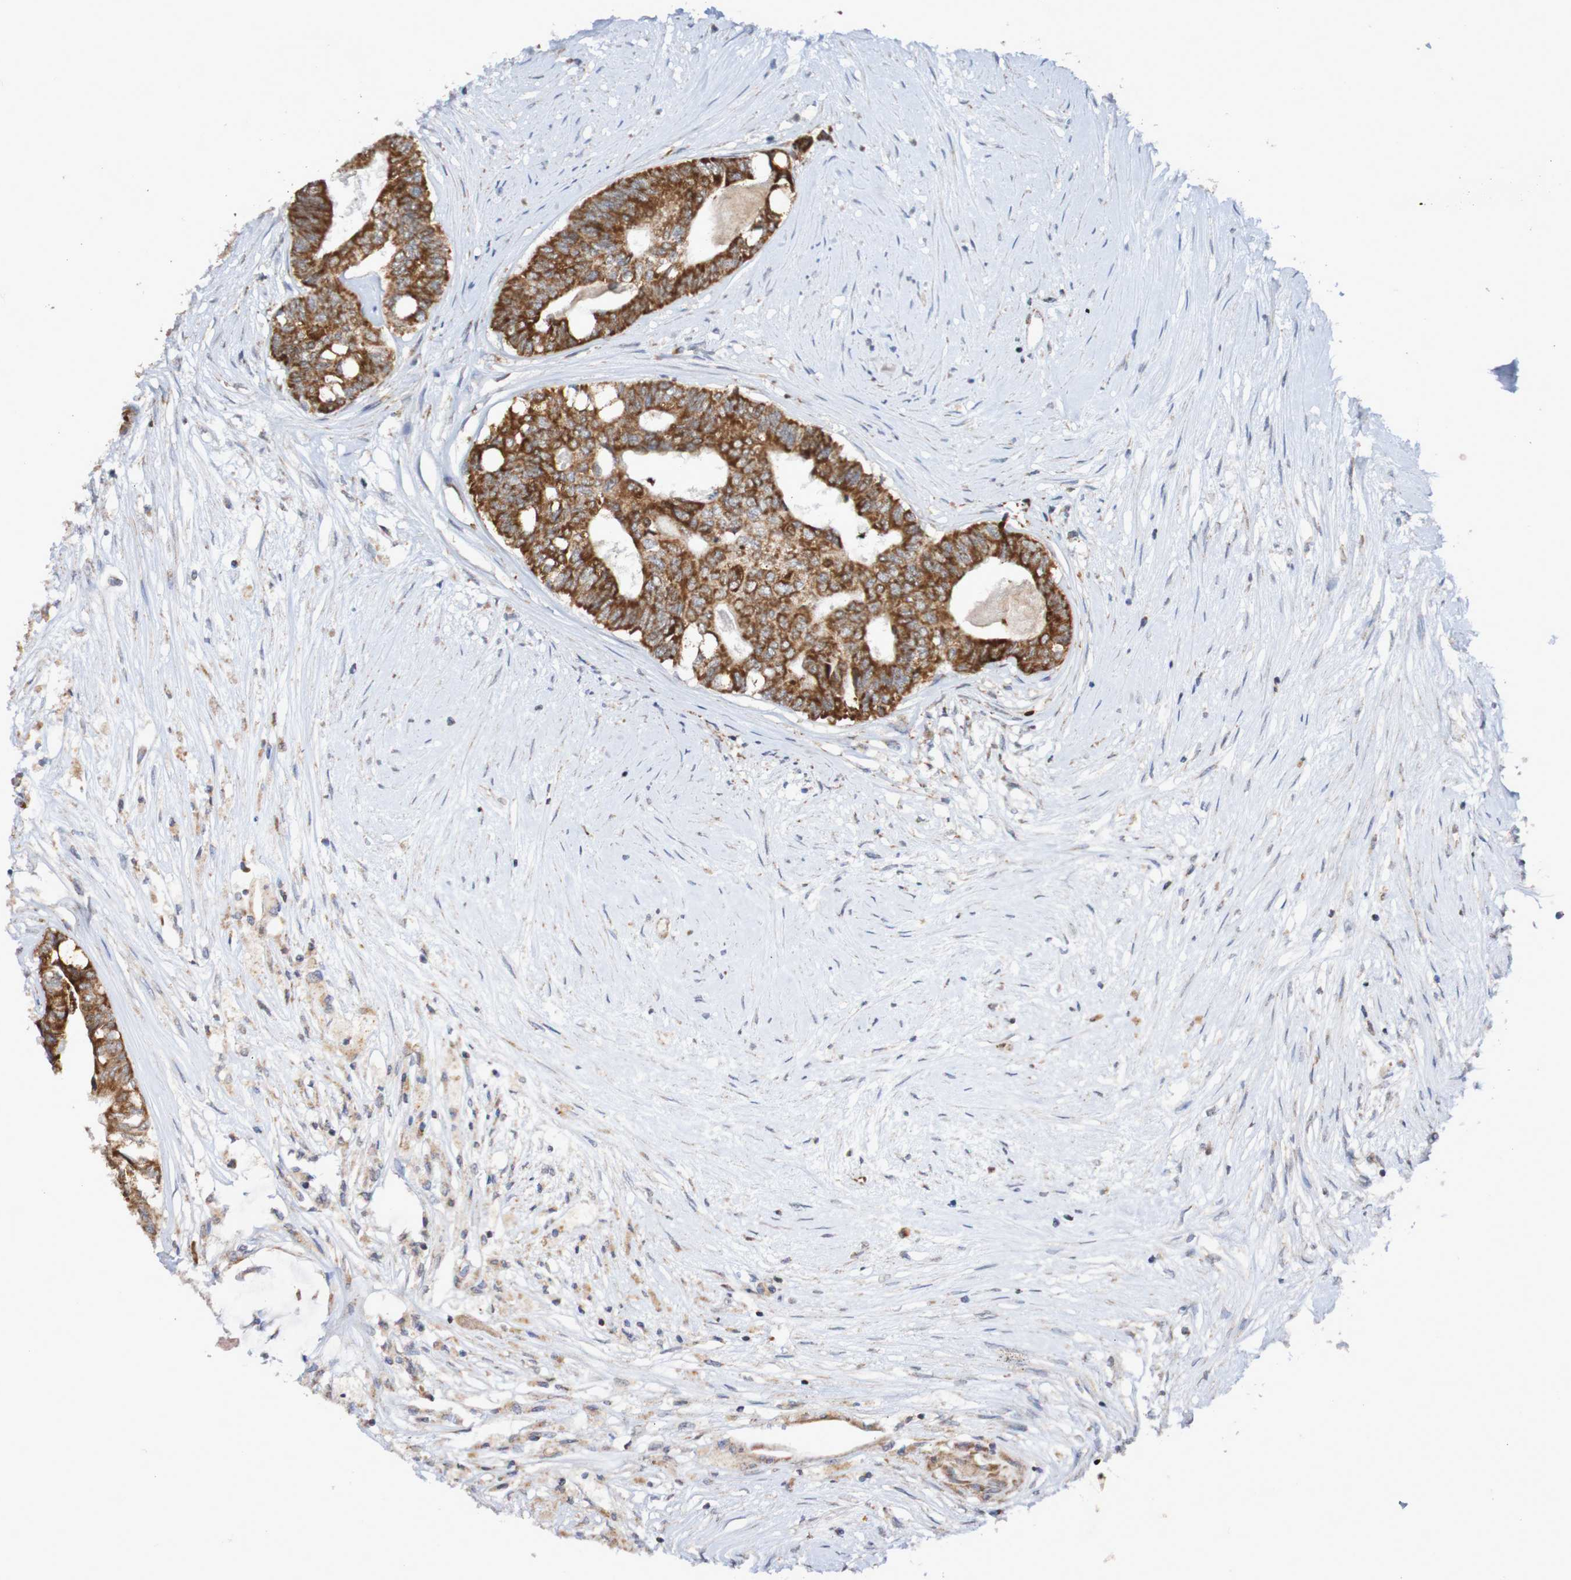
{"staining": {"intensity": "strong", "quantity": ">75%", "location": "cytoplasmic/membranous"}, "tissue": "colorectal cancer", "cell_type": "Tumor cells", "image_type": "cancer", "snomed": [{"axis": "morphology", "description": "Adenocarcinoma, NOS"}, {"axis": "topography", "description": "Rectum"}], "caption": "Human colorectal cancer (adenocarcinoma) stained for a protein (brown) displays strong cytoplasmic/membranous positive positivity in about >75% of tumor cells.", "gene": "DVL1", "patient": {"sex": "male", "age": 63}}